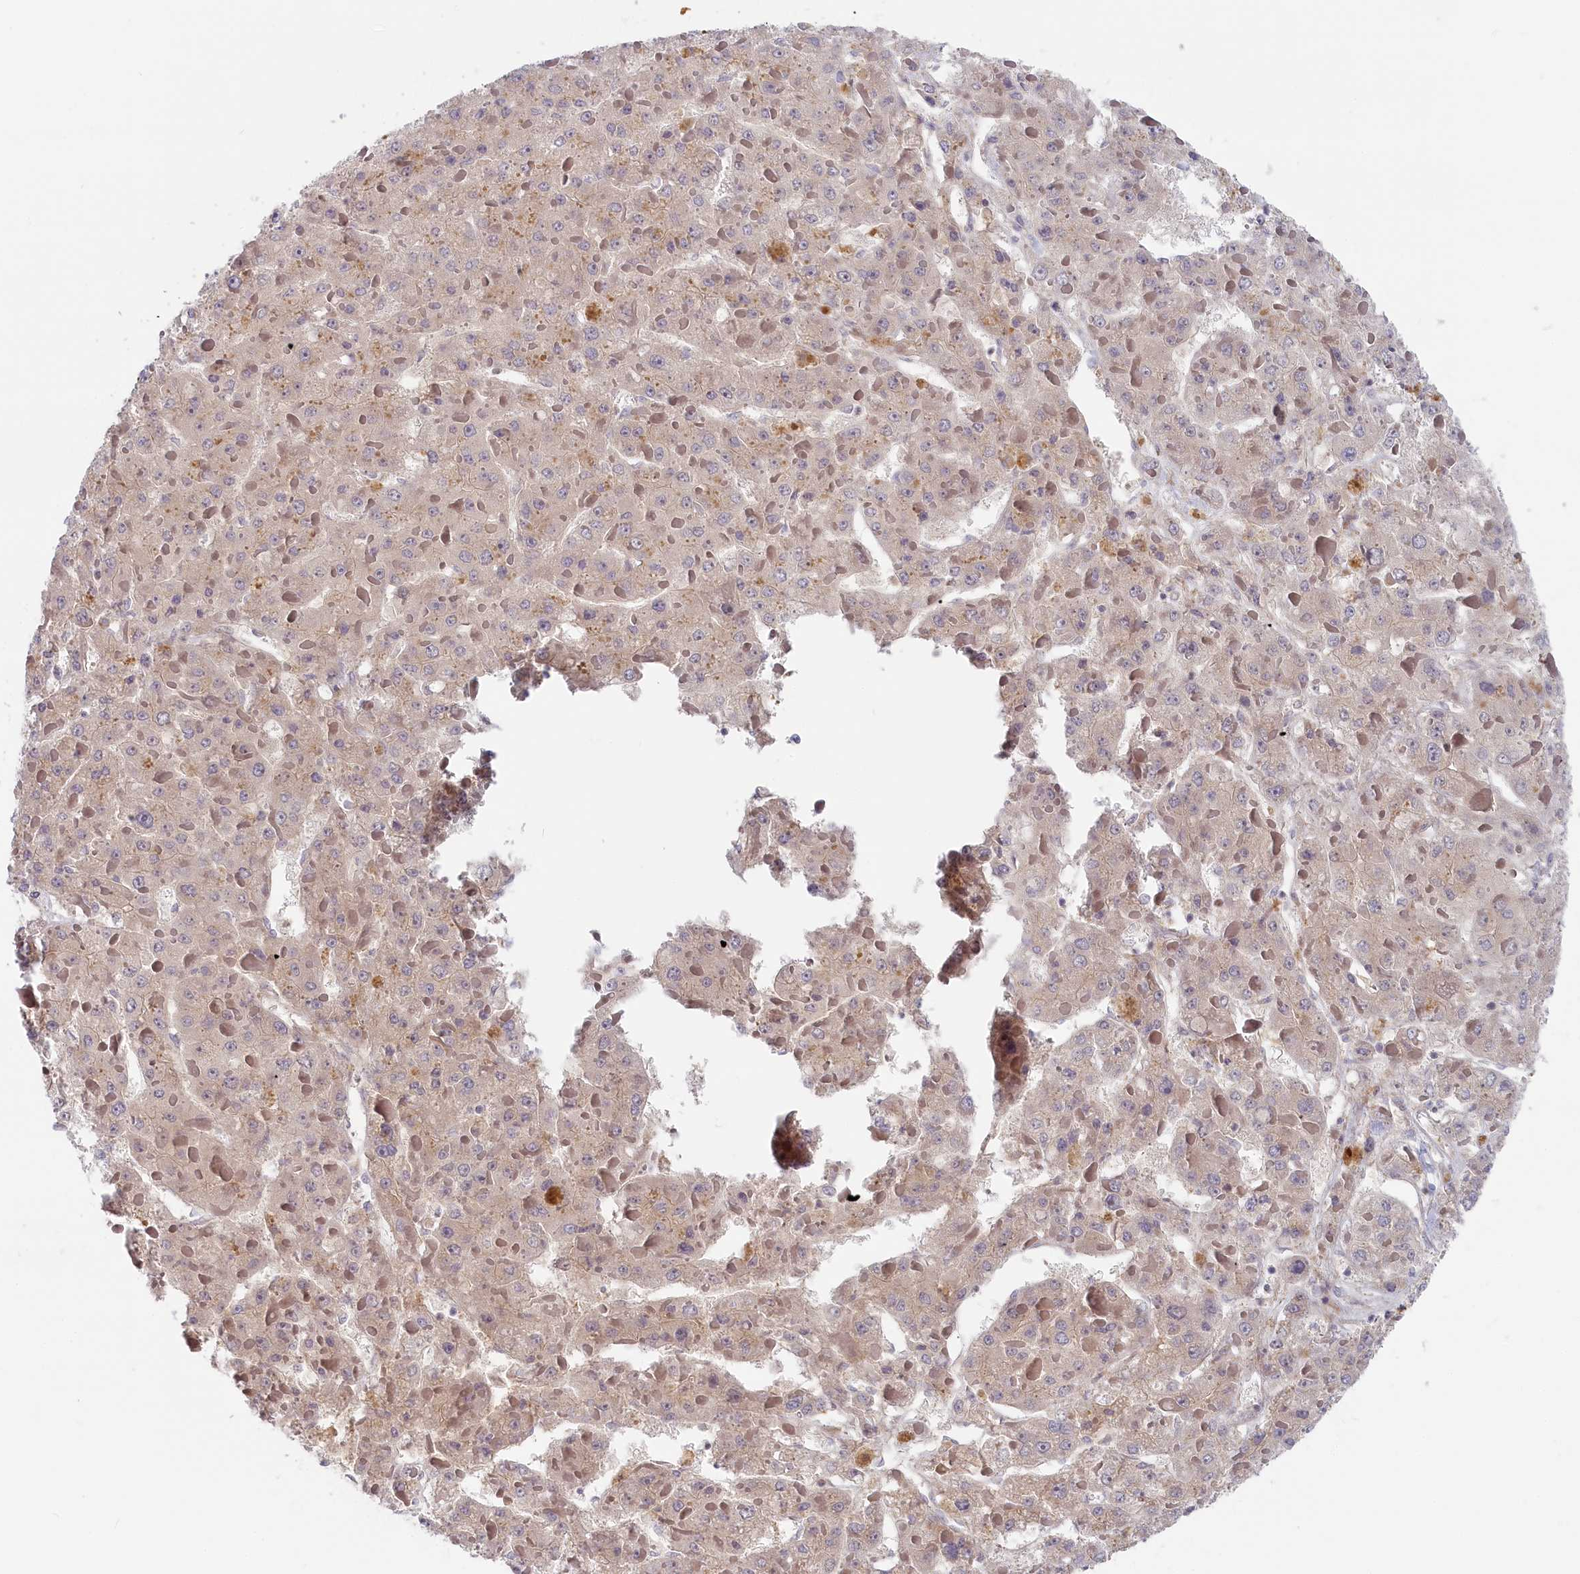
{"staining": {"intensity": "negative", "quantity": "none", "location": "none"}, "tissue": "liver cancer", "cell_type": "Tumor cells", "image_type": "cancer", "snomed": [{"axis": "morphology", "description": "Carcinoma, Hepatocellular, NOS"}, {"axis": "topography", "description": "Liver"}], "caption": "DAB immunohistochemical staining of liver cancer (hepatocellular carcinoma) shows no significant positivity in tumor cells.", "gene": "STX16", "patient": {"sex": "female", "age": 73}}